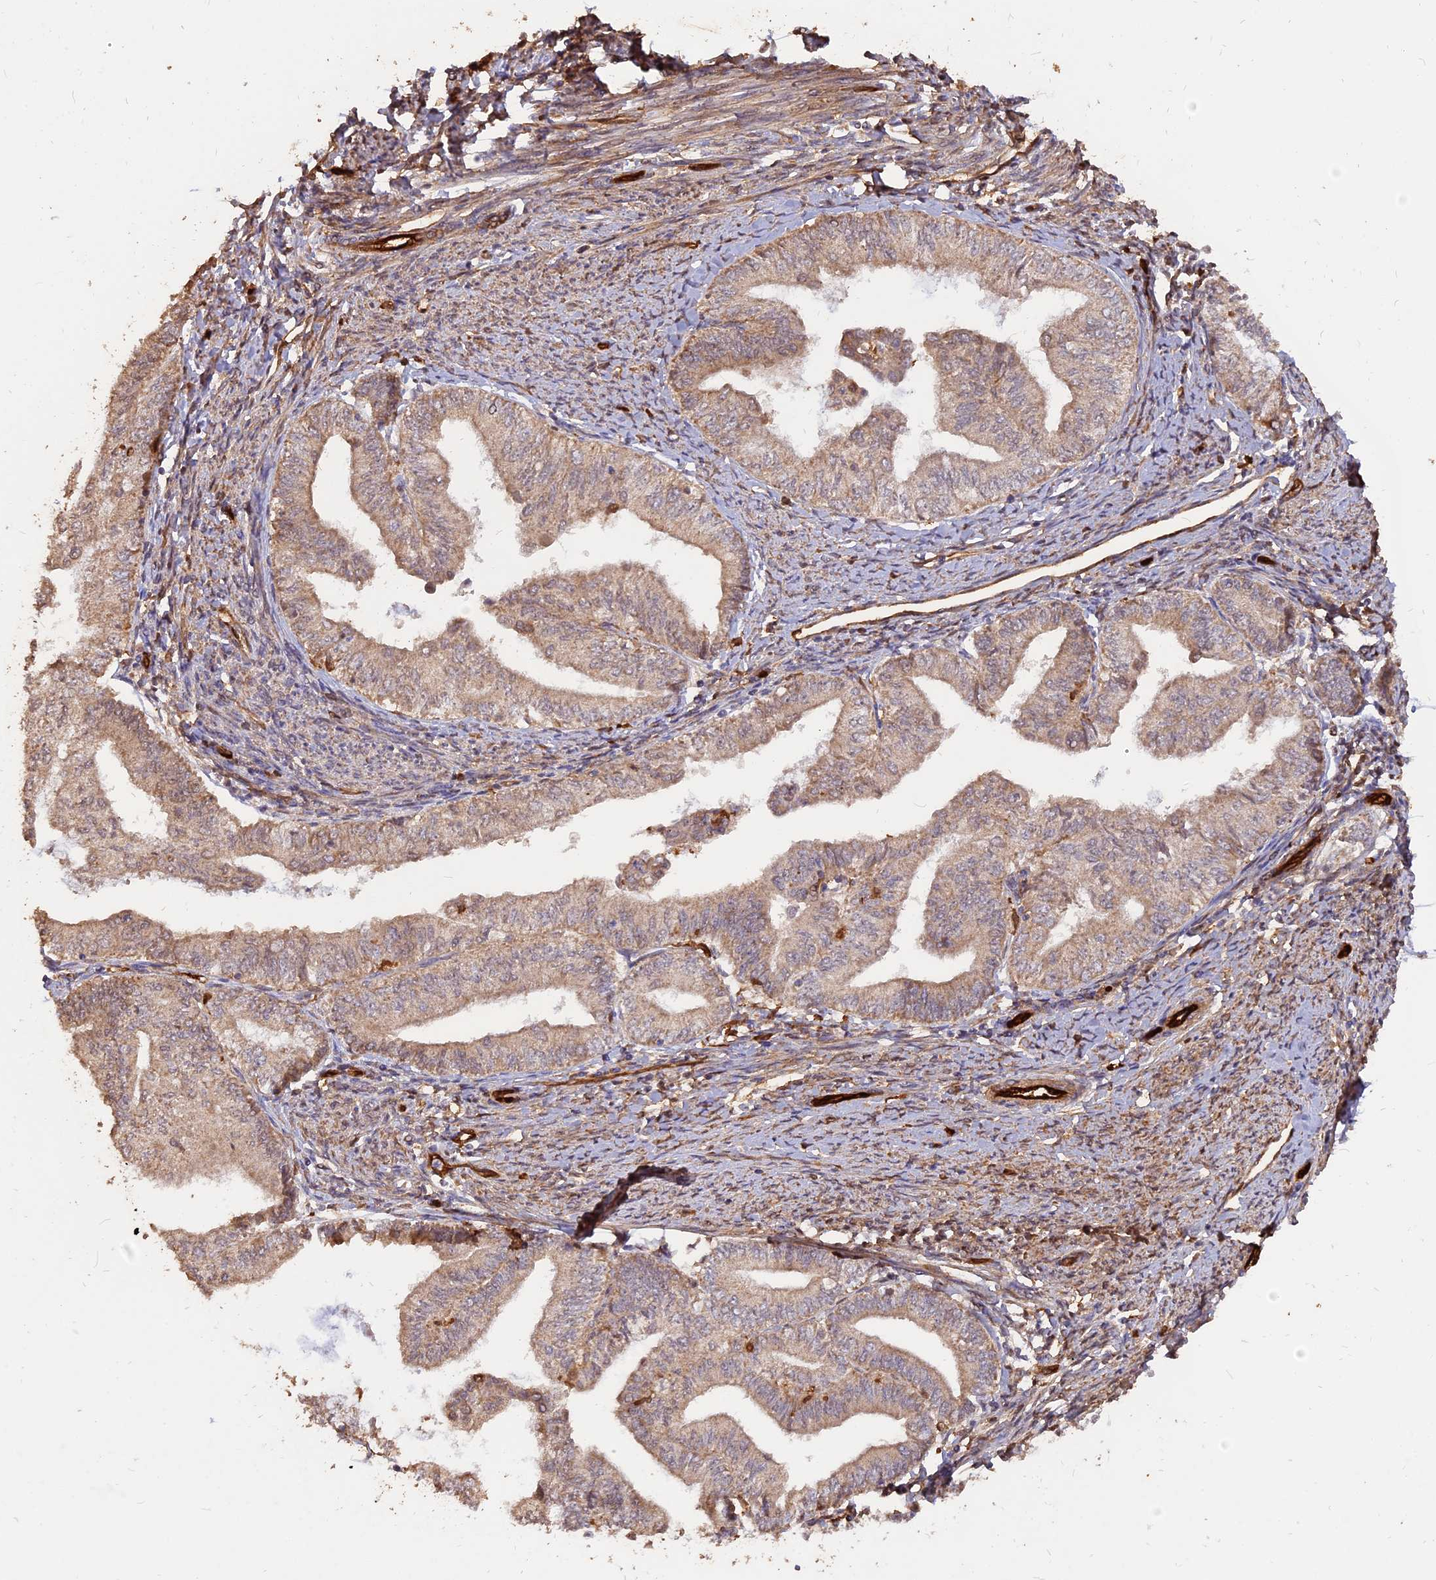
{"staining": {"intensity": "weak", "quantity": "25%-75%", "location": "cytoplasmic/membranous"}, "tissue": "endometrial cancer", "cell_type": "Tumor cells", "image_type": "cancer", "snomed": [{"axis": "morphology", "description": "Adenocarcinoma, NOS"}, {"axis": "topography", "description": "Endometrium"}], "caption": "An immunohistochemistry histopathology image of neoplastic tissue is shown. Protein staining in brown labels weak cytoplasmic/membranous positivity in adenocarcinoma (endometrial) within tumor cells.", "gene": "SAC3D1", "patient": {"sex": "female", "age": 66}}